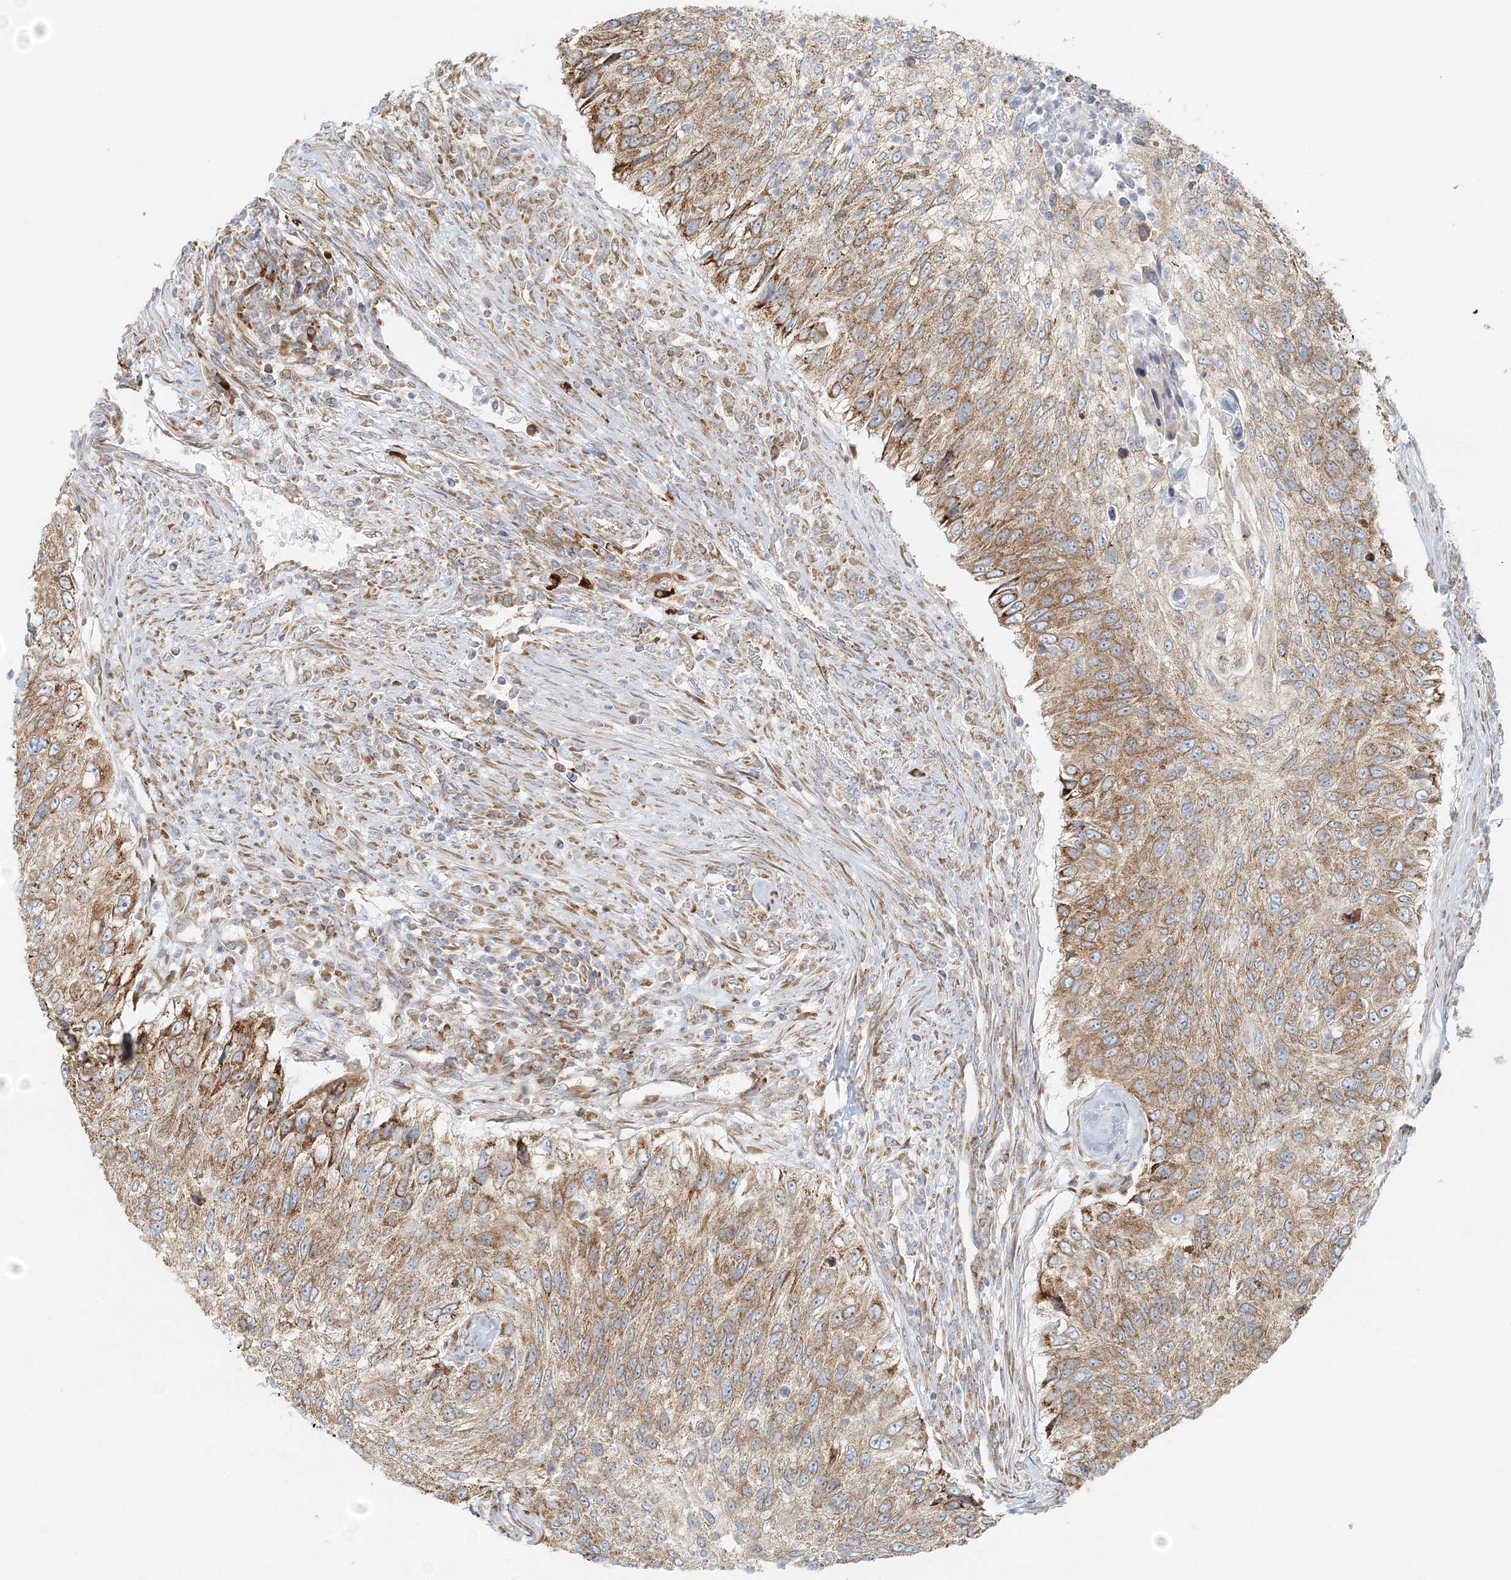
{"staining": {"intensity": "moderate", "quantity": ">75%", "location": "cytoplasmic/membranous"}, "tissue": "urothelial cancer", "cell_type": "Tumor cells", "image_type": "cancer", "snomed": [{"axis": "morphology", "description": "Urothelial carcinoma, High grade"}, {"axis": "topography", "description": "Urinary bladder"}], "caption": "A high-resolution micrograph shows immunohistochemistry staining of urothelial carcinoma (high-grade), which exhibits moderate cytoplasmic/membranous staining in about >75% of tumor cells.", "gene": "STK11IP", "patient": {"sex": "female", "age": 60}}